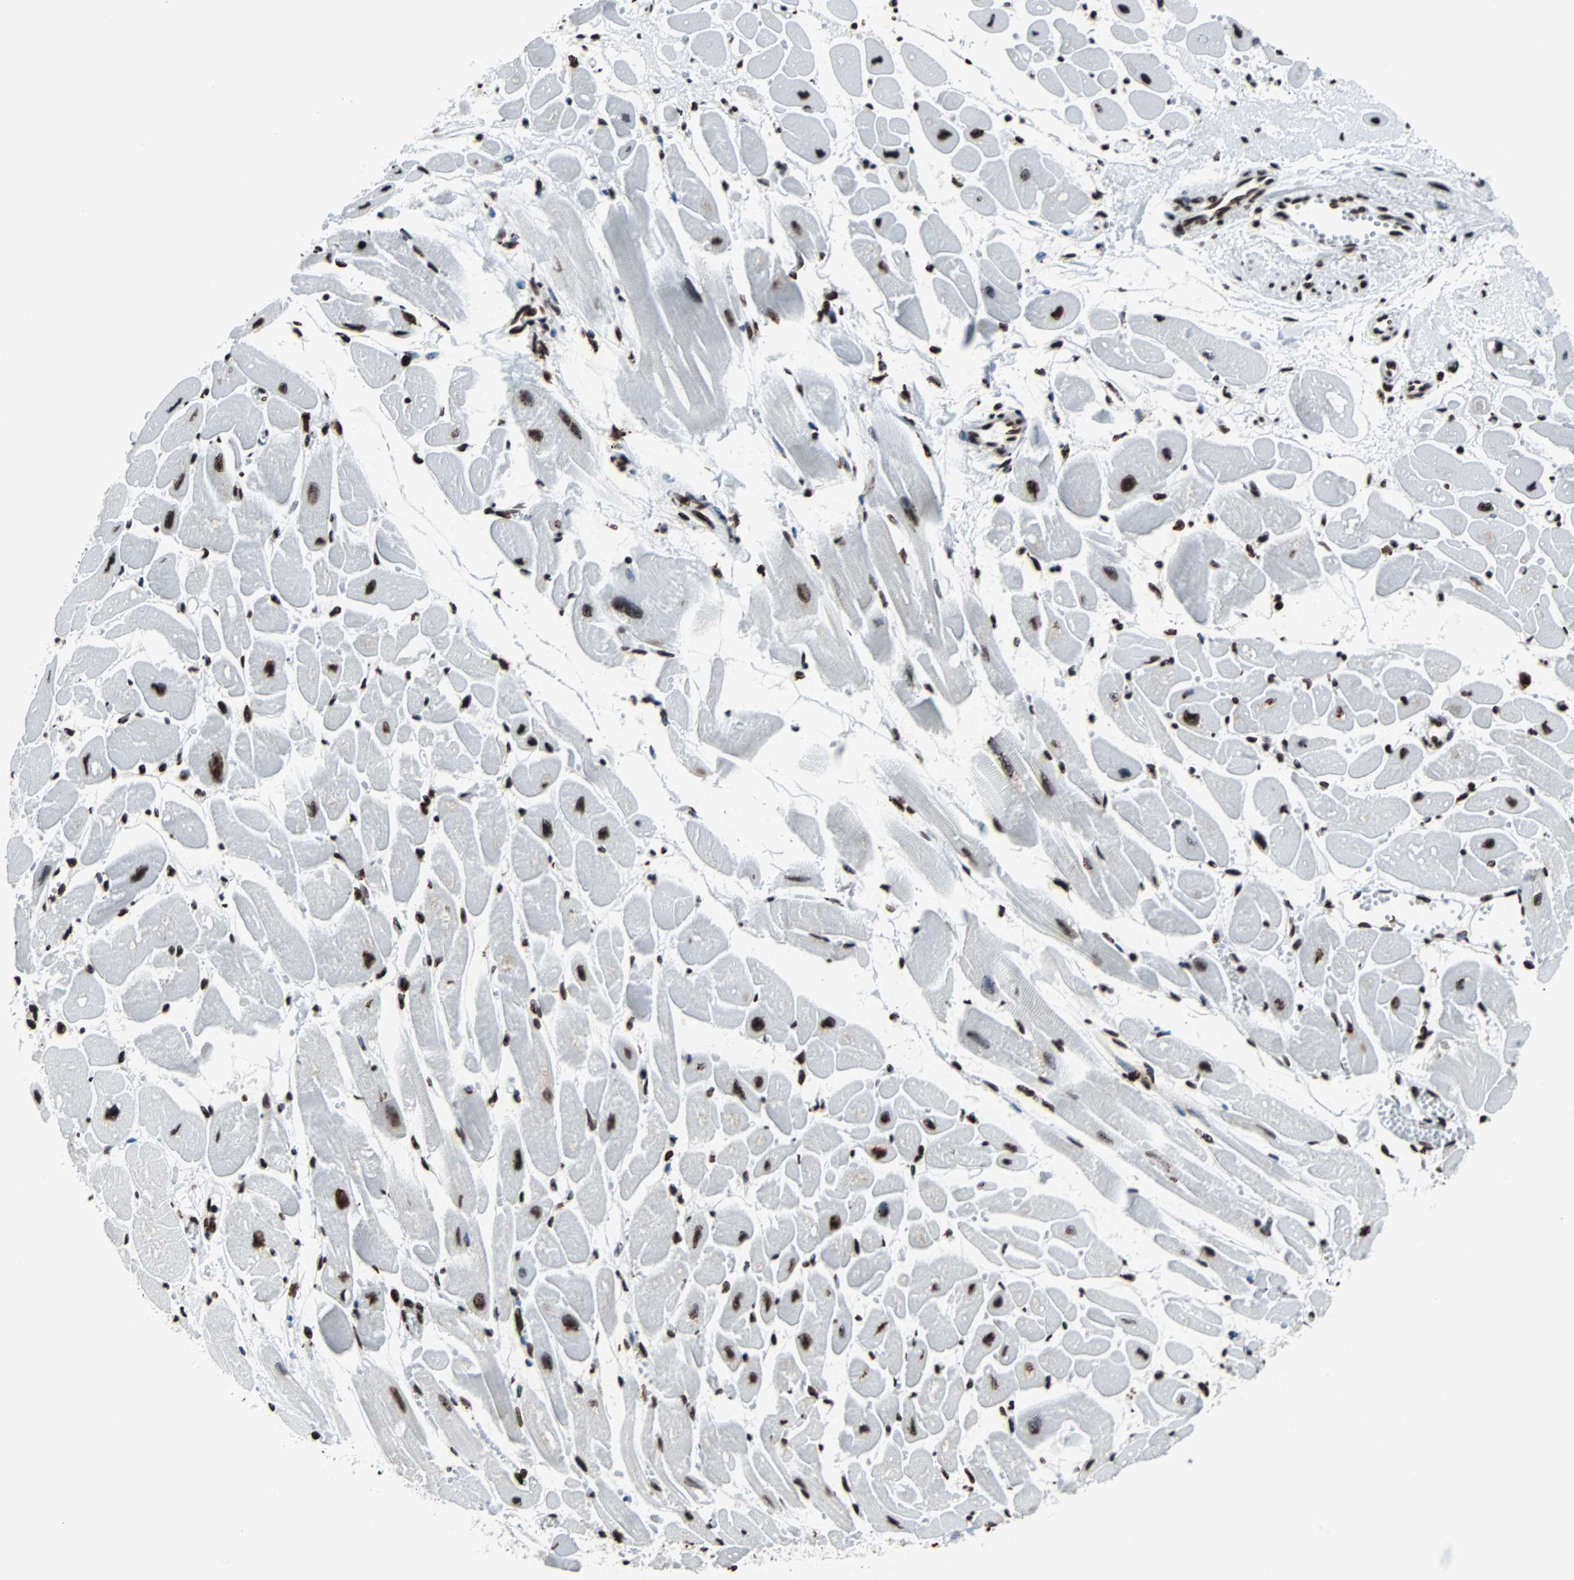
{"staining": {"intensity": "strong", "quantity": ">75%", "location": "nuclear"}, "tissue": "heart muscle", "cell_type": "Cardiomyocytes", "image_type": "normal", "snomed": [{"axis": "morphology", "description": "Normal tissue, NOS"}, {"axis": "topography", "description": "Heart"}], "caption": "Benign heart muscle displays strong nuclear expression in about >75% of cardiomyocytes, visualized by immunohistochemistry. Immunohistochemistry stains the protein in brown and the nuclei are stained blue.", "gene": "H2BC18", "patient": {"sex": "female", "age": 54}}